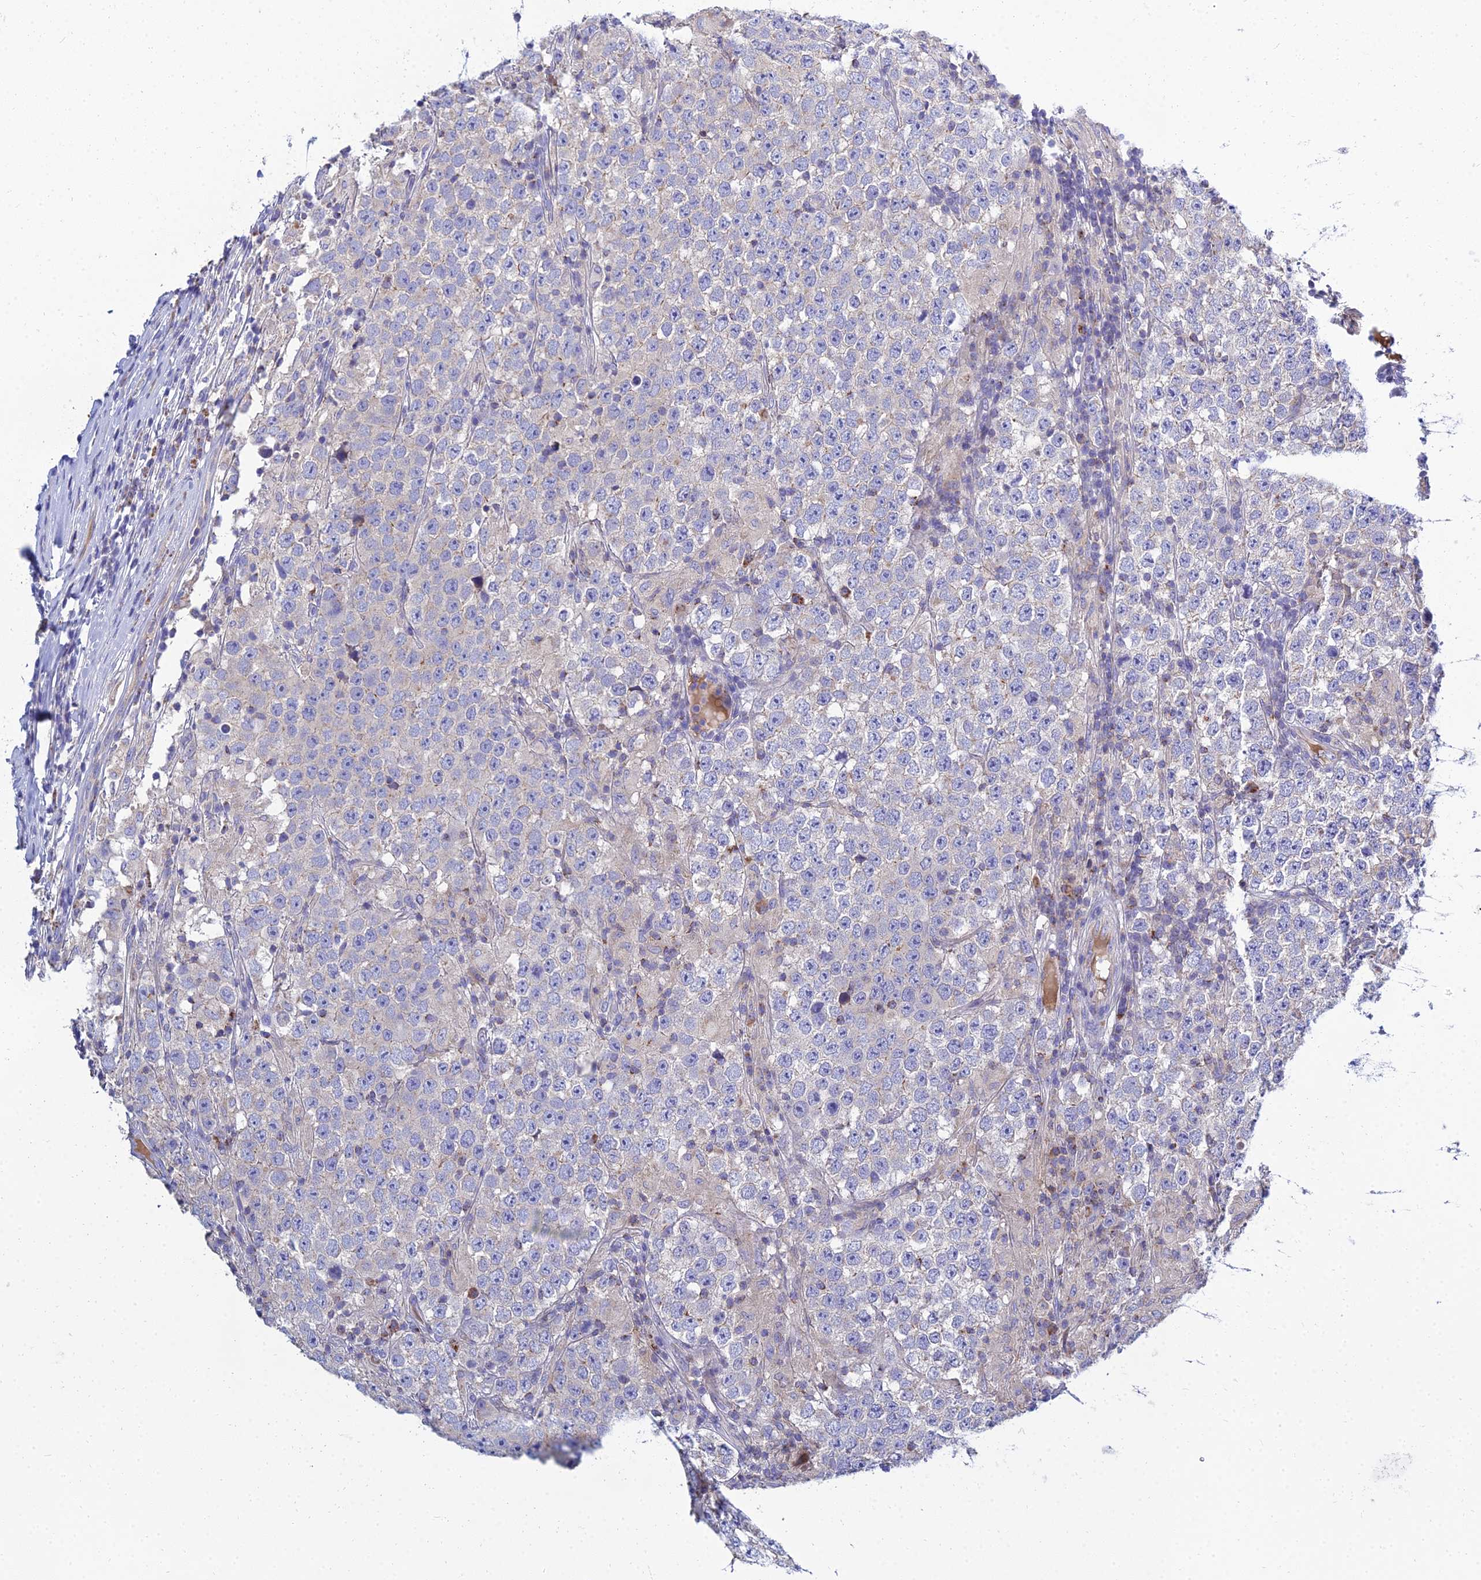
{"staining": {"intensity": "negative", "quantity": "none", "location": "none"}, "tissue": "testis cancer", "cell_type": "Tumor cells", "image_type": "cancer", "snomed": [{"axis": "morphology", "description": "Normal tissue, NOS"}, {"axis": "morphology", "description": "Urothelial carcinoma, High grade"}, {"axis": "morphology", "description": "Seminoma, NOS"}, {"axis": "morphology", "description": "Carcinoma, Embryonal, NOS"}, {"axis": "topography", "description": "Urinary bladder"}, {"axis": "topography", "description": "Testis"}], "caption": "IHC photomicrograph of neoplastic tissue: testis cancer stained with DAB demonstrates no significant protein expression in tumor cells.", "gene": "NPY", "patient": {"sex": "male", "age": 41}}